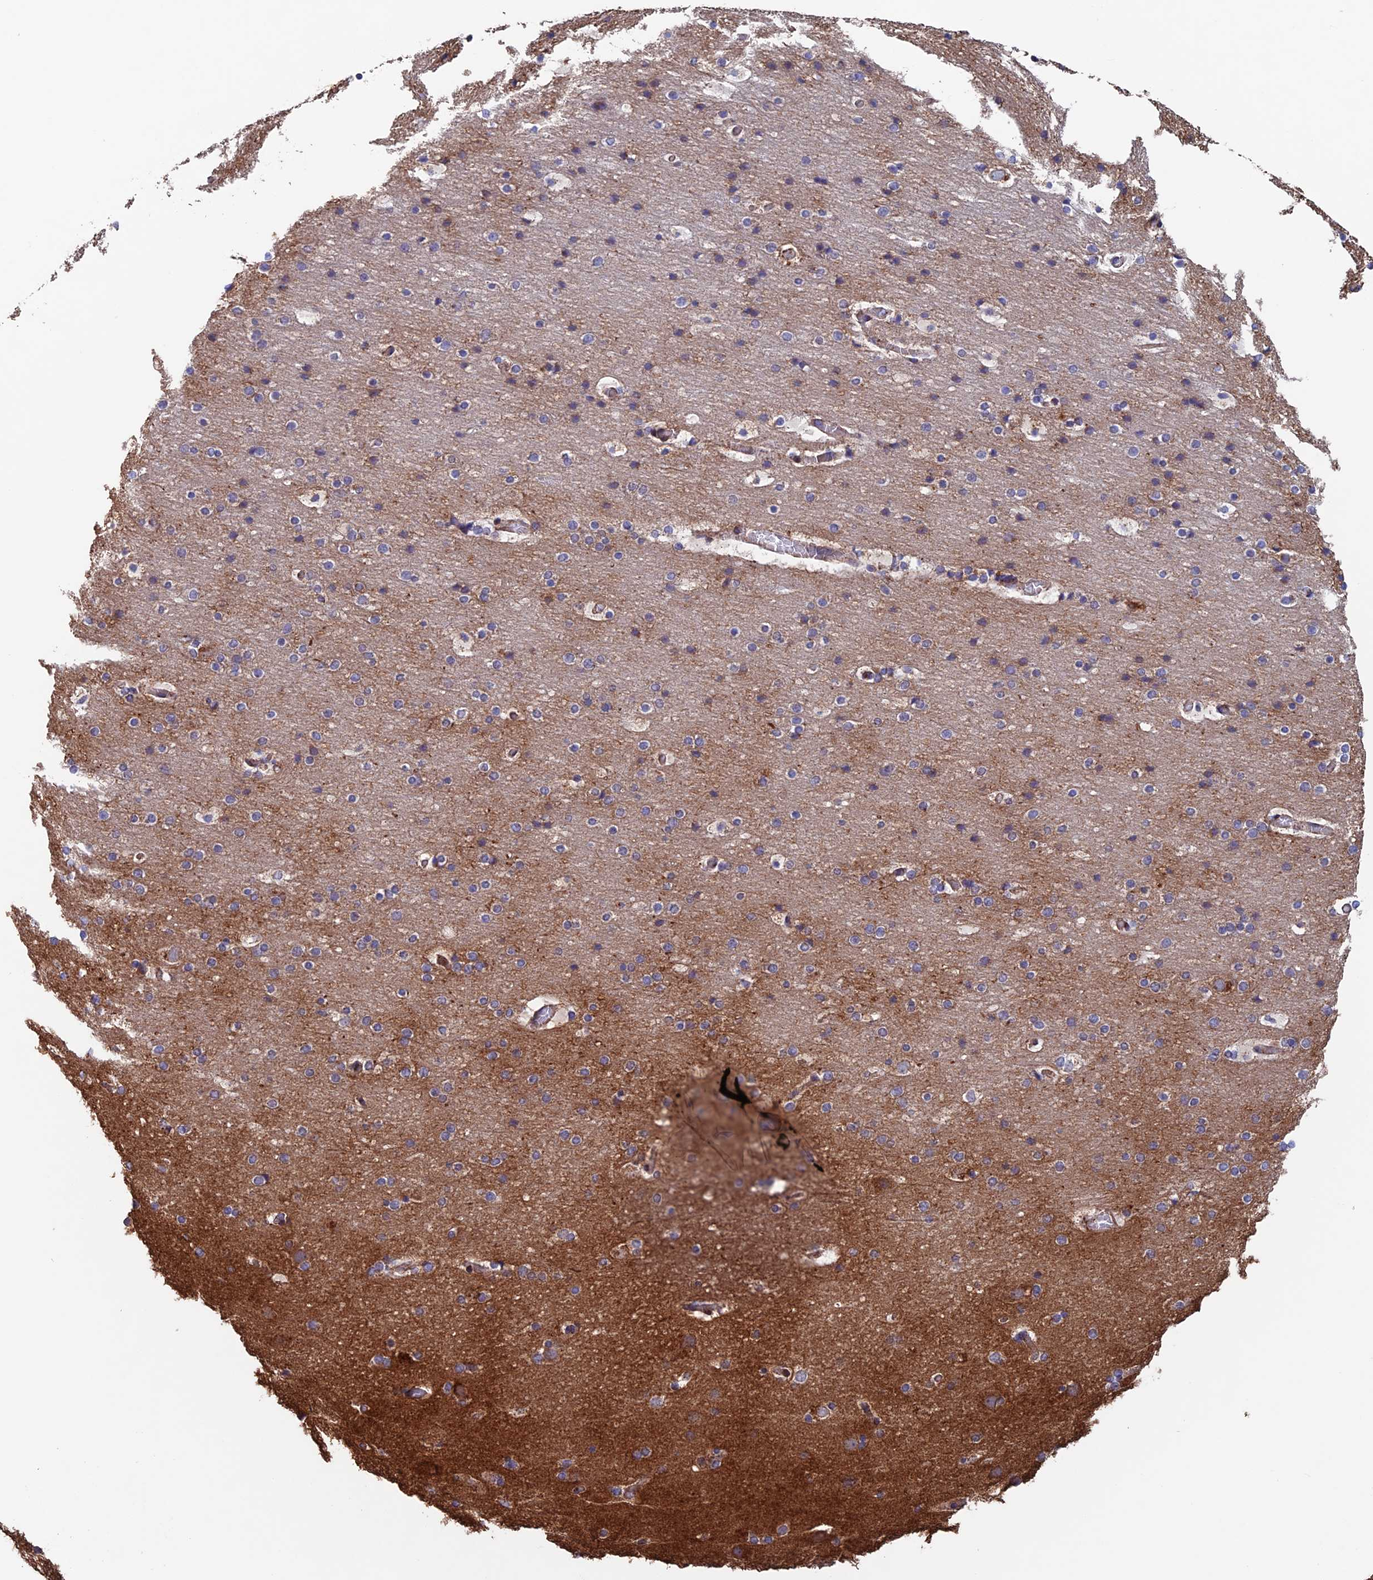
{"staining": {"intensity": "weak", "quantity": ">75%", "location": "cytoplasmic/membranous"}, "tissue": "cerebral cortex", "cell_type": "Endothelial cells", "image_type": "normal", "snomed": [{"axis": "morphology", "description": "Normal tissue, NOS"}, {"axis": "topography", "description": "Cerebral cortex"}], "caption": "Cerebral cortex stained with a brown dye reveals weak cytoplasmic/membranous positive staining in approximately >75% of endothelial cells.", "gene": "MRPL1", "patient": {"sex": "male", "age": 57}}